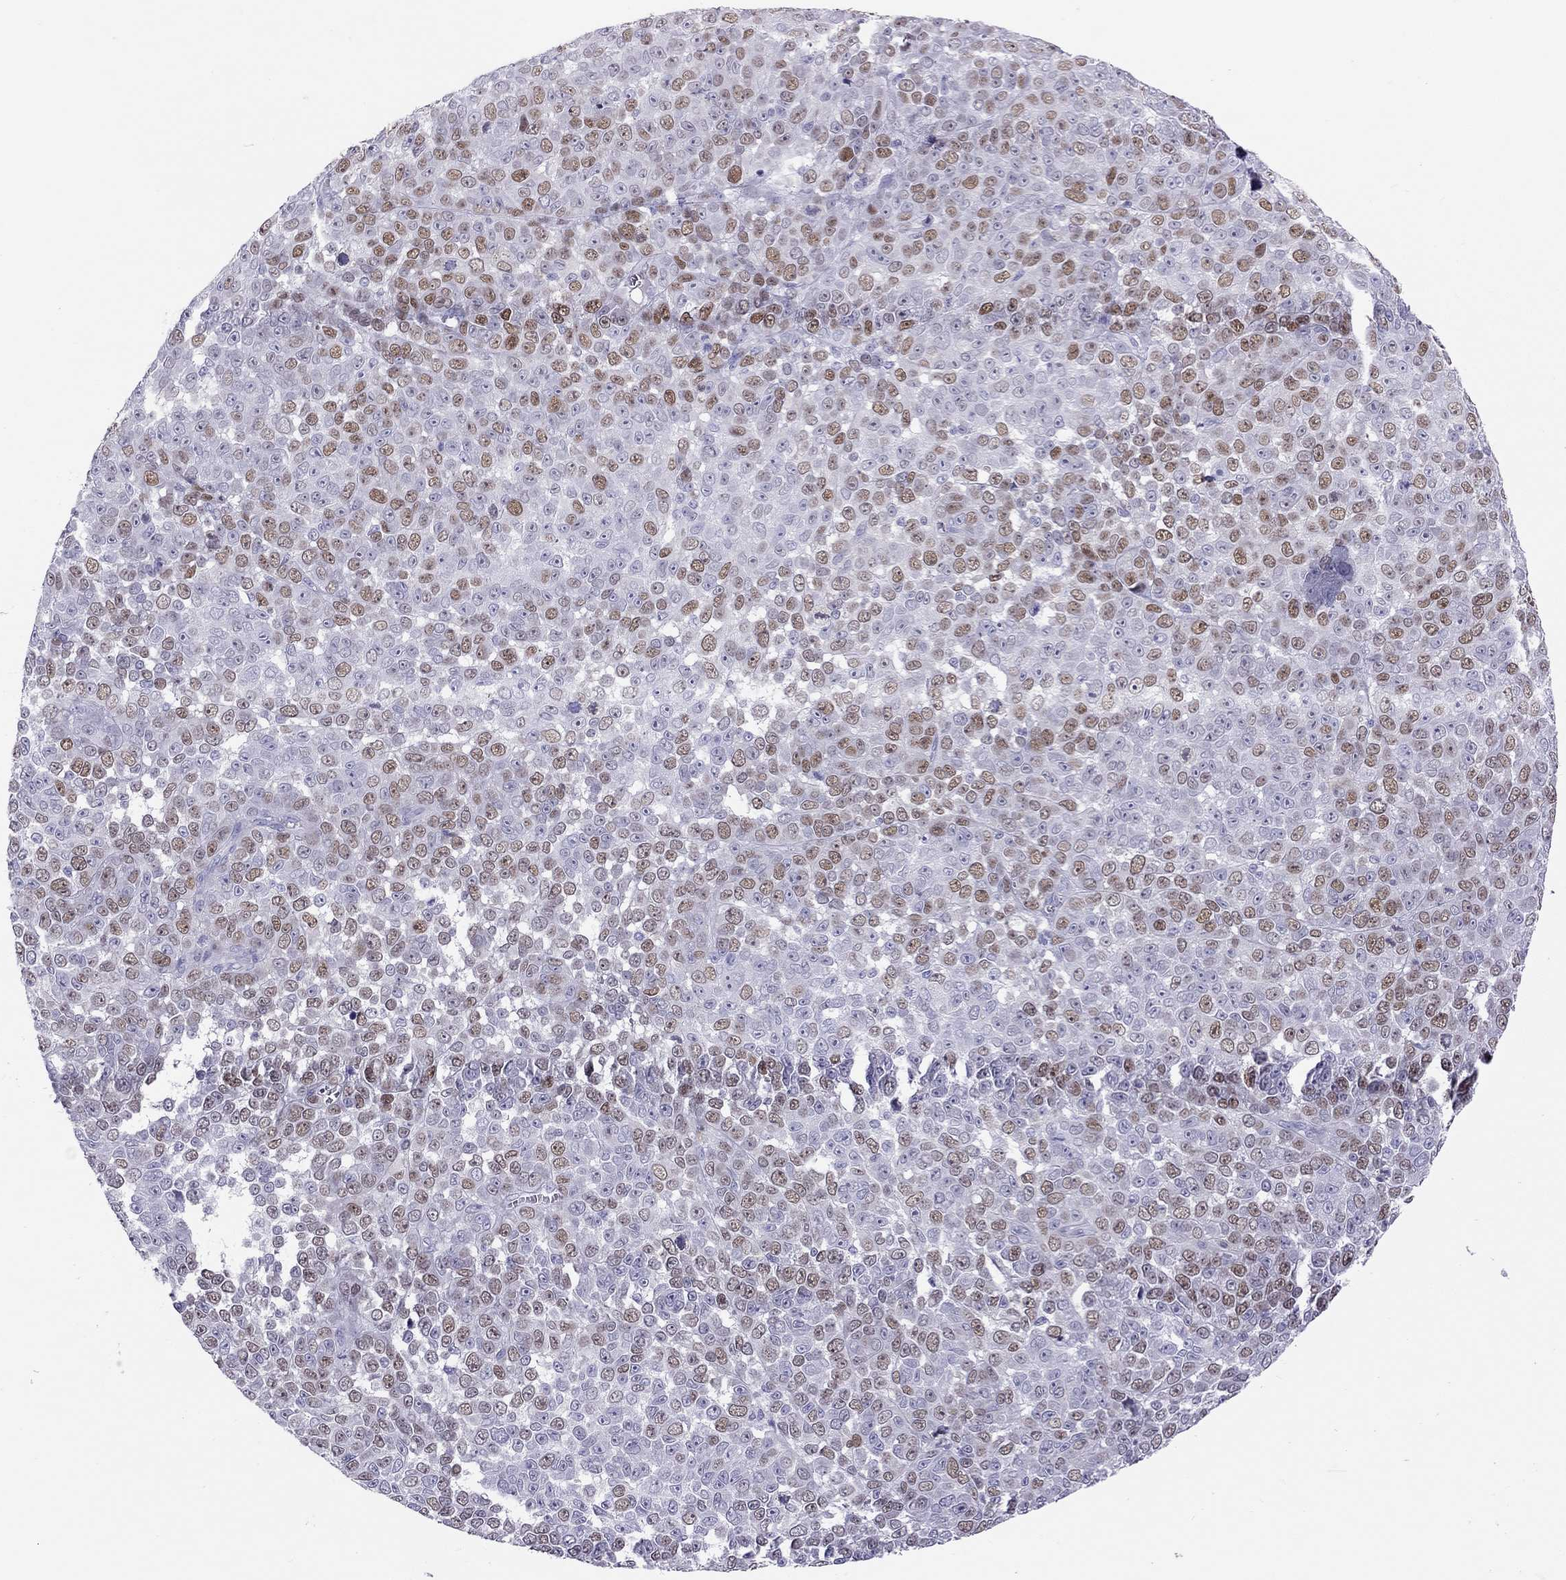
{"staining": {"intensity": "moderate", "quantity": "25%-75%", "location": "nuclear"}, "tissue": "melanoma", "cell_type": "Tumor cells", "image_type": "cancer", "snomed": [{"axis": "morphology", "description": "Malignant melanoma, NOS"}, {"axis": "topography", "description": "Skin"}], "caption": "Human malignant melanoma stained with a brown dye exhibits moderate nuclear positive staining in approximately 25%-75% of tumor cells.", "gene": "STAG3", "patient": {"sex": "female", "age": 95}}